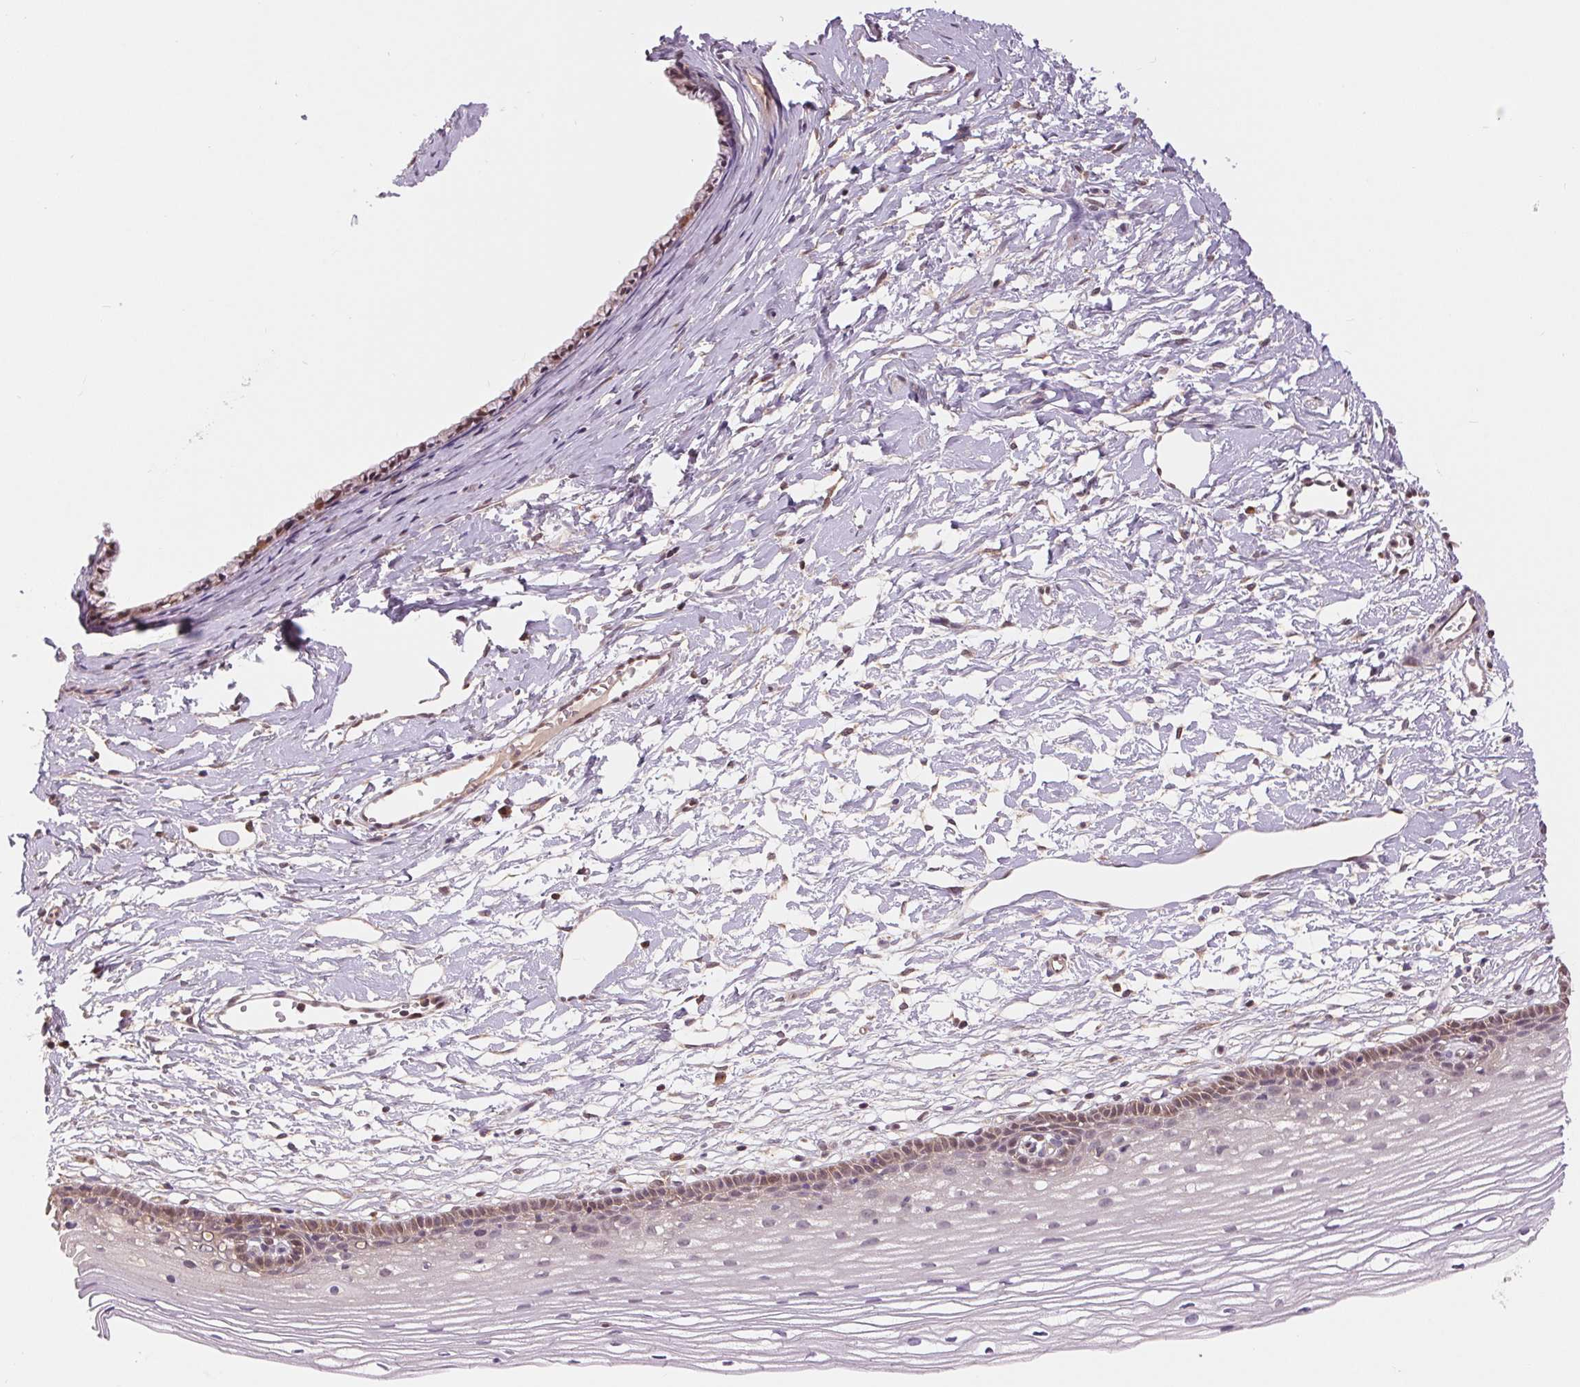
{"staining": {"intensity": "moderate", "quantity": ">75%", "location": "nuclear"}, "tissue": "cervix", "cell_type": "Glandular cells", "image_type": "normal", "snomed": [{"axis": "morphology", "description": "Normal tissue, NOS"}, {"axis": "topography", "description": "Cervix"}], "caption": "Moderate nuclear staining for a protein is present in about >75% of glandular cells of benign cervix using immunohistochemistry (IHC).", "gene": "TMEM273", "patient": {"sex": "female", "age": 40}}